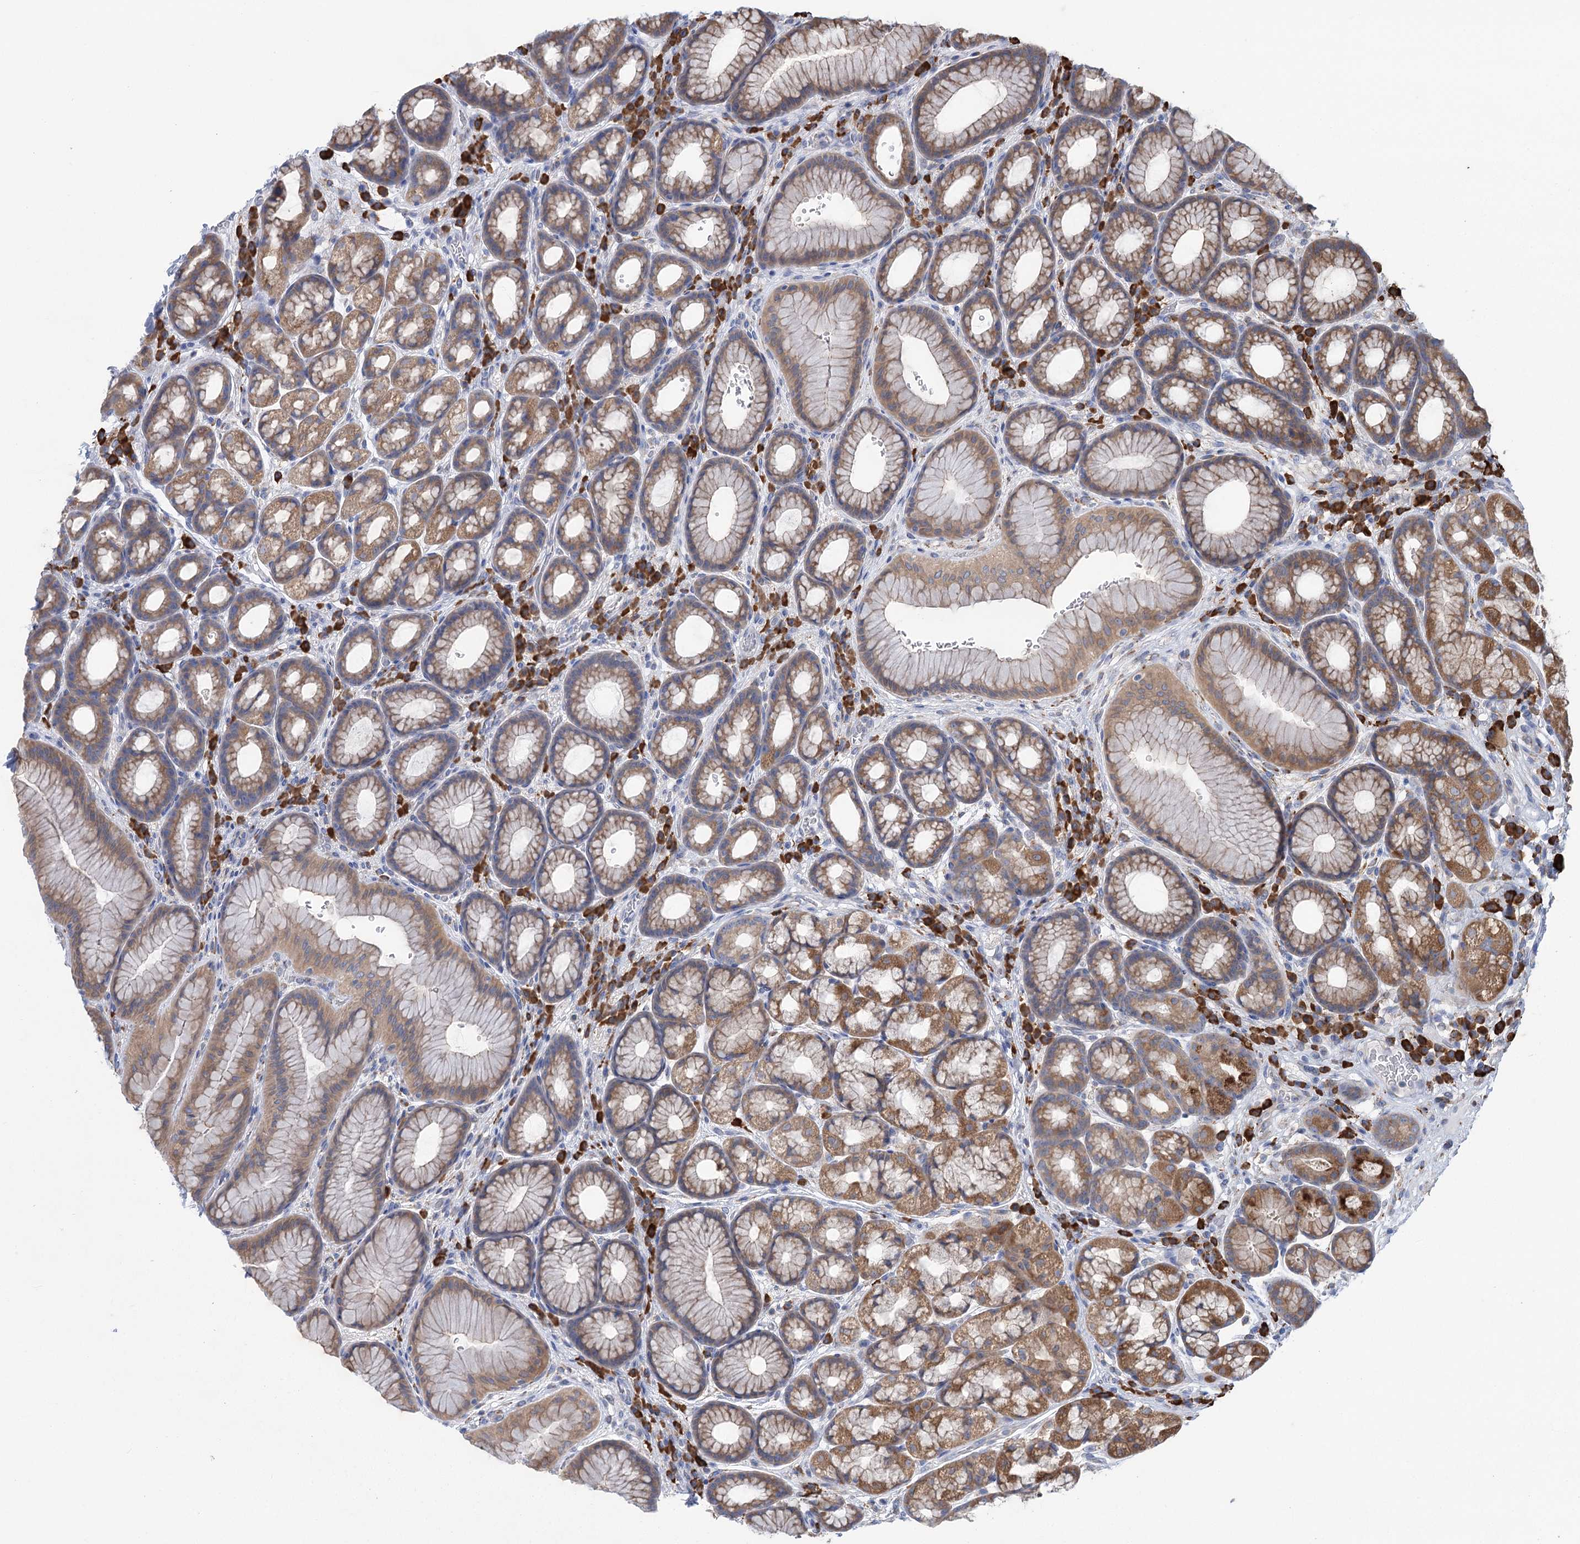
{"staining": {"intensity": "moderate", "quantity": ">75%", "location": "cytoplasmic/membranous"}, "tissue": "stomach", "cell_type": "Glandular cells", "image_type": "normal", "snomed": [{"axis": "morphology", "description": "Normal tissue, NOS"}, {"axis": "morphology", "description": "Adenocarcinoma, NOS"}, {"axis": "topography", "description": "Stomach"}], "caption": "This micrograph demonstrates IHC staining of benign human stomach, with medium moderate cytoplasmic/membranous staining in about >75% of glandular cells.", "gene": "METTL24", "patient": {"sex": "male", "age": 57}}